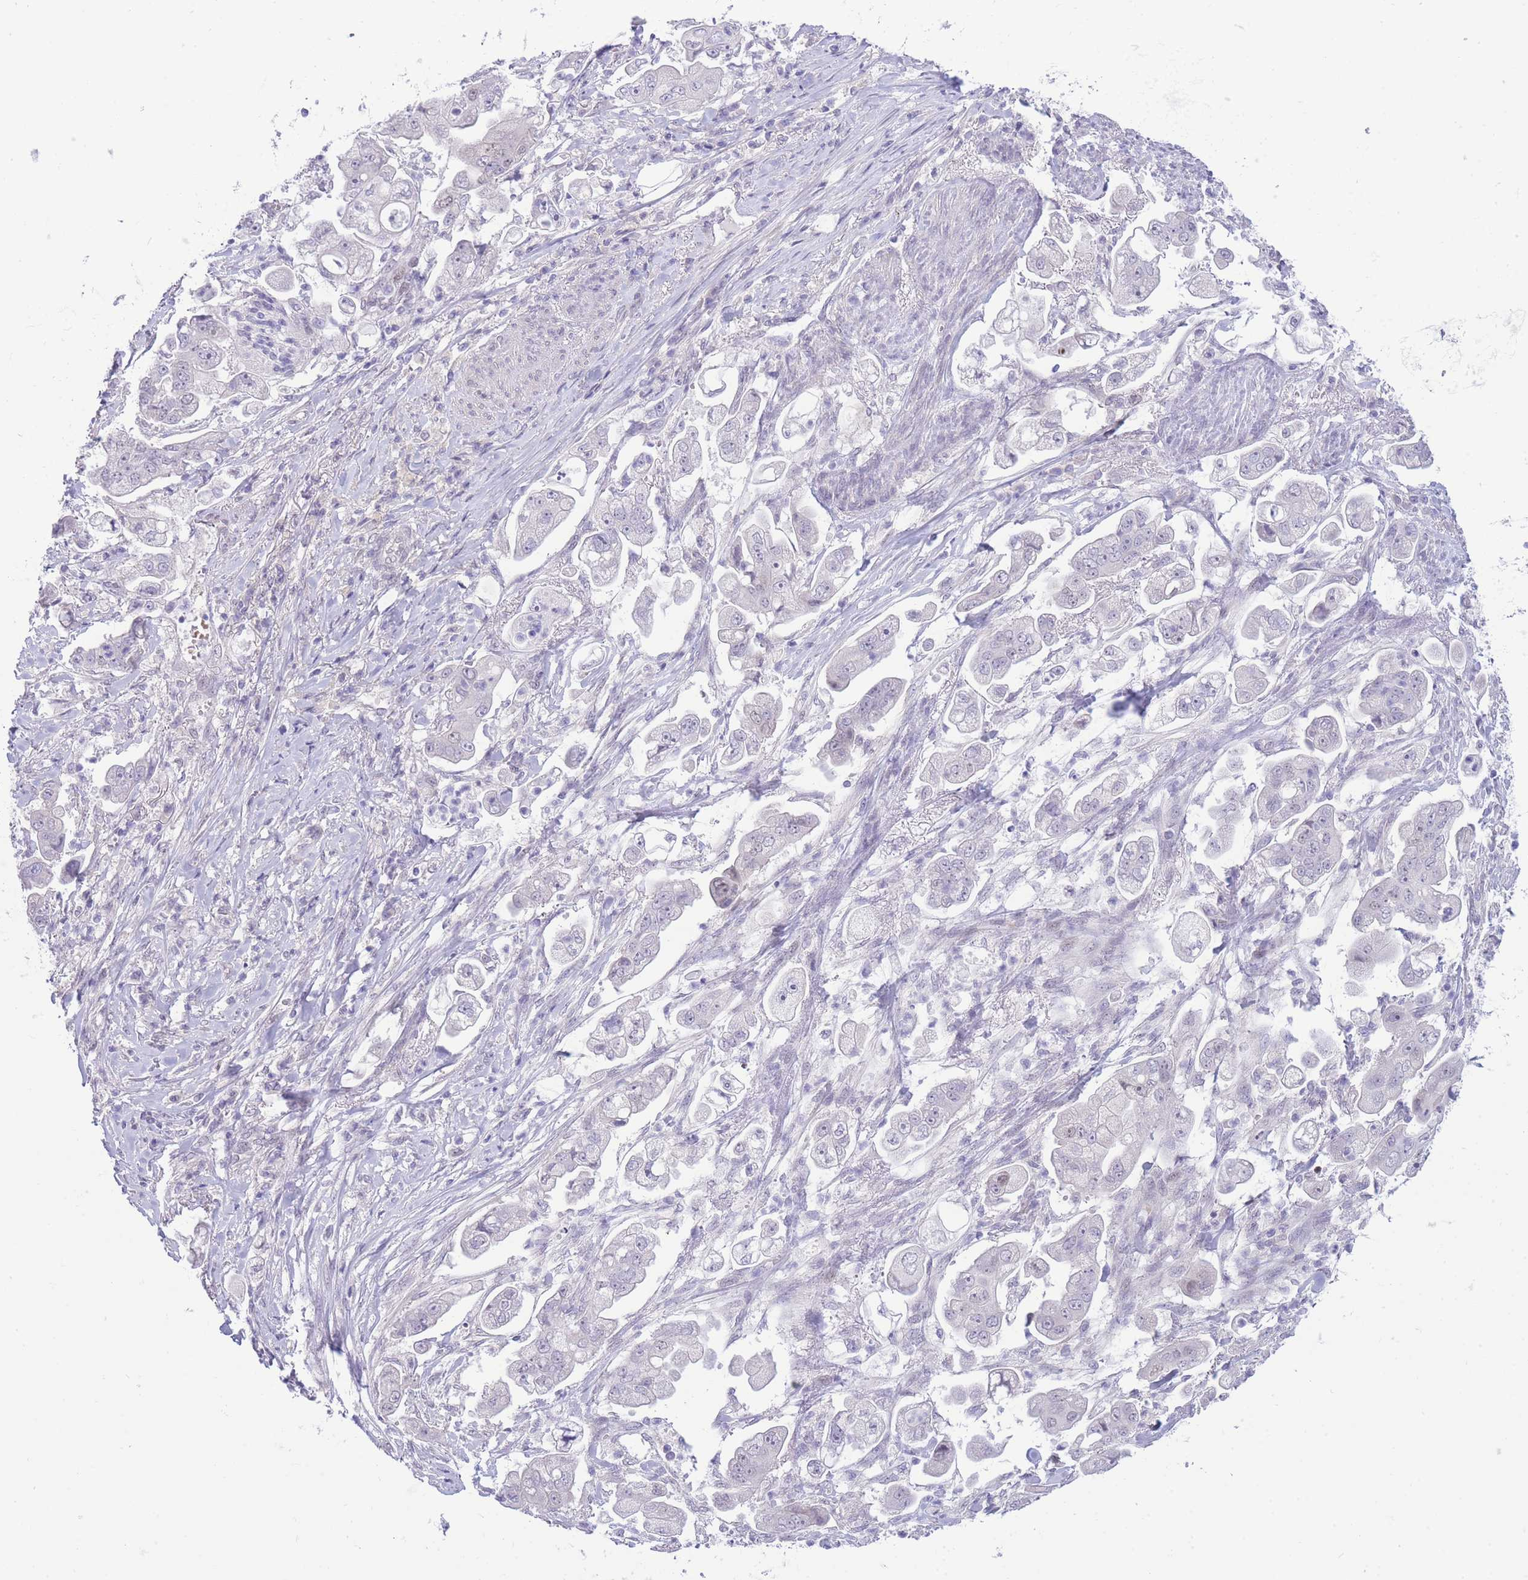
{"staining": {"intensity": "negative", "quantity": "none", "location": "none"}, "tissue": "stomach cancer", "cell_type": "Tumor cells", "image_type": "cancer", "snomed": [{"axis": "morphology", "description": "Adenocarcinoma, NOS"}, {"axis": "topography", "description": "Stomach"}], "caption": "This is an immunohistochemistry micrograph of stomach cancer (adenocarcinoma). There is no staining in tumor cells.", "gene": "FBXO46", "patient": {"sex": "male", "age": 62}}